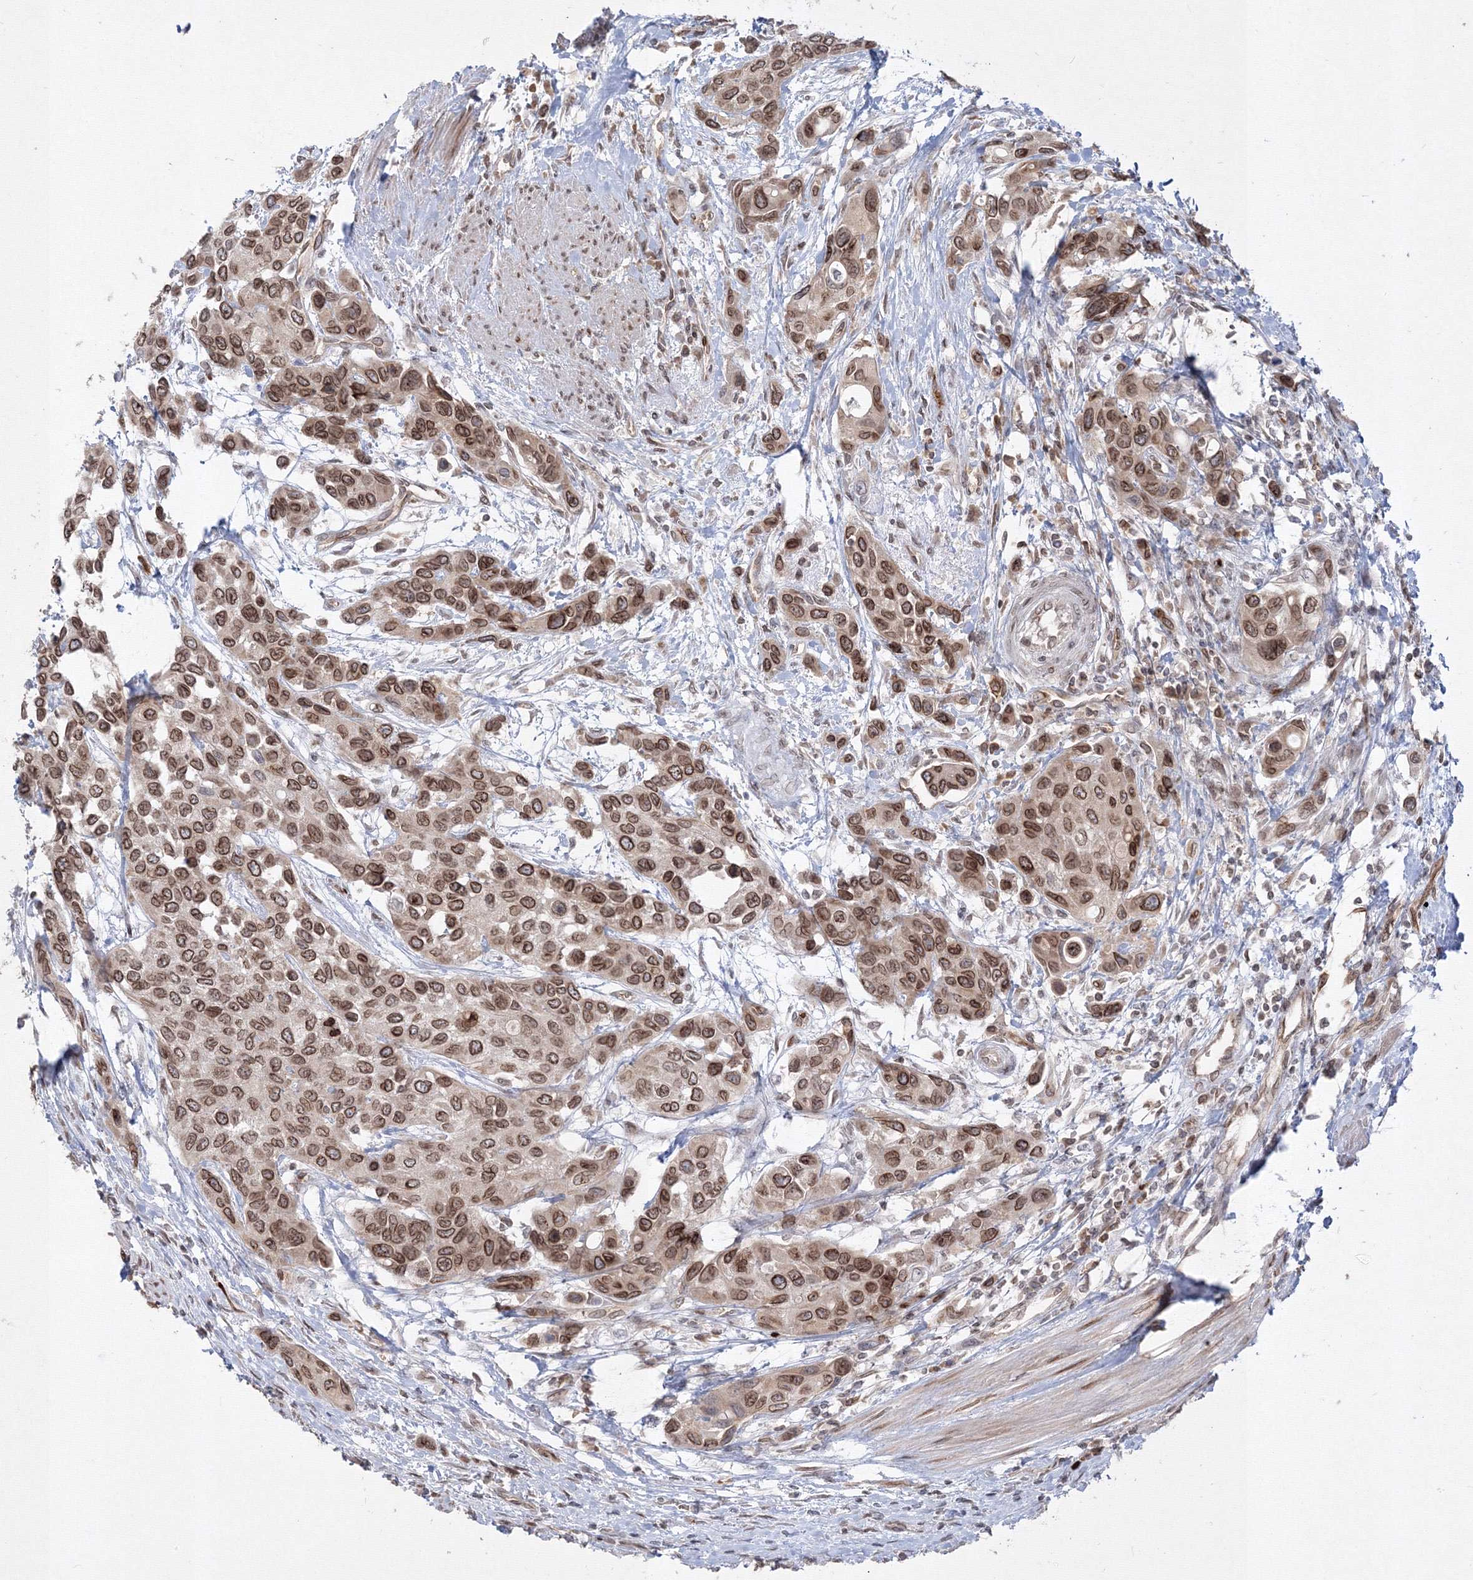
{"staining": {"intensity": "moderate", "quantity": ">75%", "location": "cytoplasmic/membranous,nuclear"}, "tissue": "urothelial cancer", "cell_type": "Tumor cells", "image_type": "cancer", "snomed": [{"axis": "morphology", "description": "Normal tissue, NOS"}, {"axis": "morphology", "description": "Urothelial carcinoma, High grade"}, {"axis": "topography", "description": "Vascular tissue"}, {"axis": "topography", "description": "Urinary bladder"}], "caption": "Protein positivity by immunohistochemistry displays moderate cytoplasmic/membranous and nuclear positivity in about >75% of tumor cells in urothelial cancer. (Brightfield microscopy of DAB IHC at high magnification).", "gene": "DNAJB2", "patient": {"sex": "female", "age": 56}}